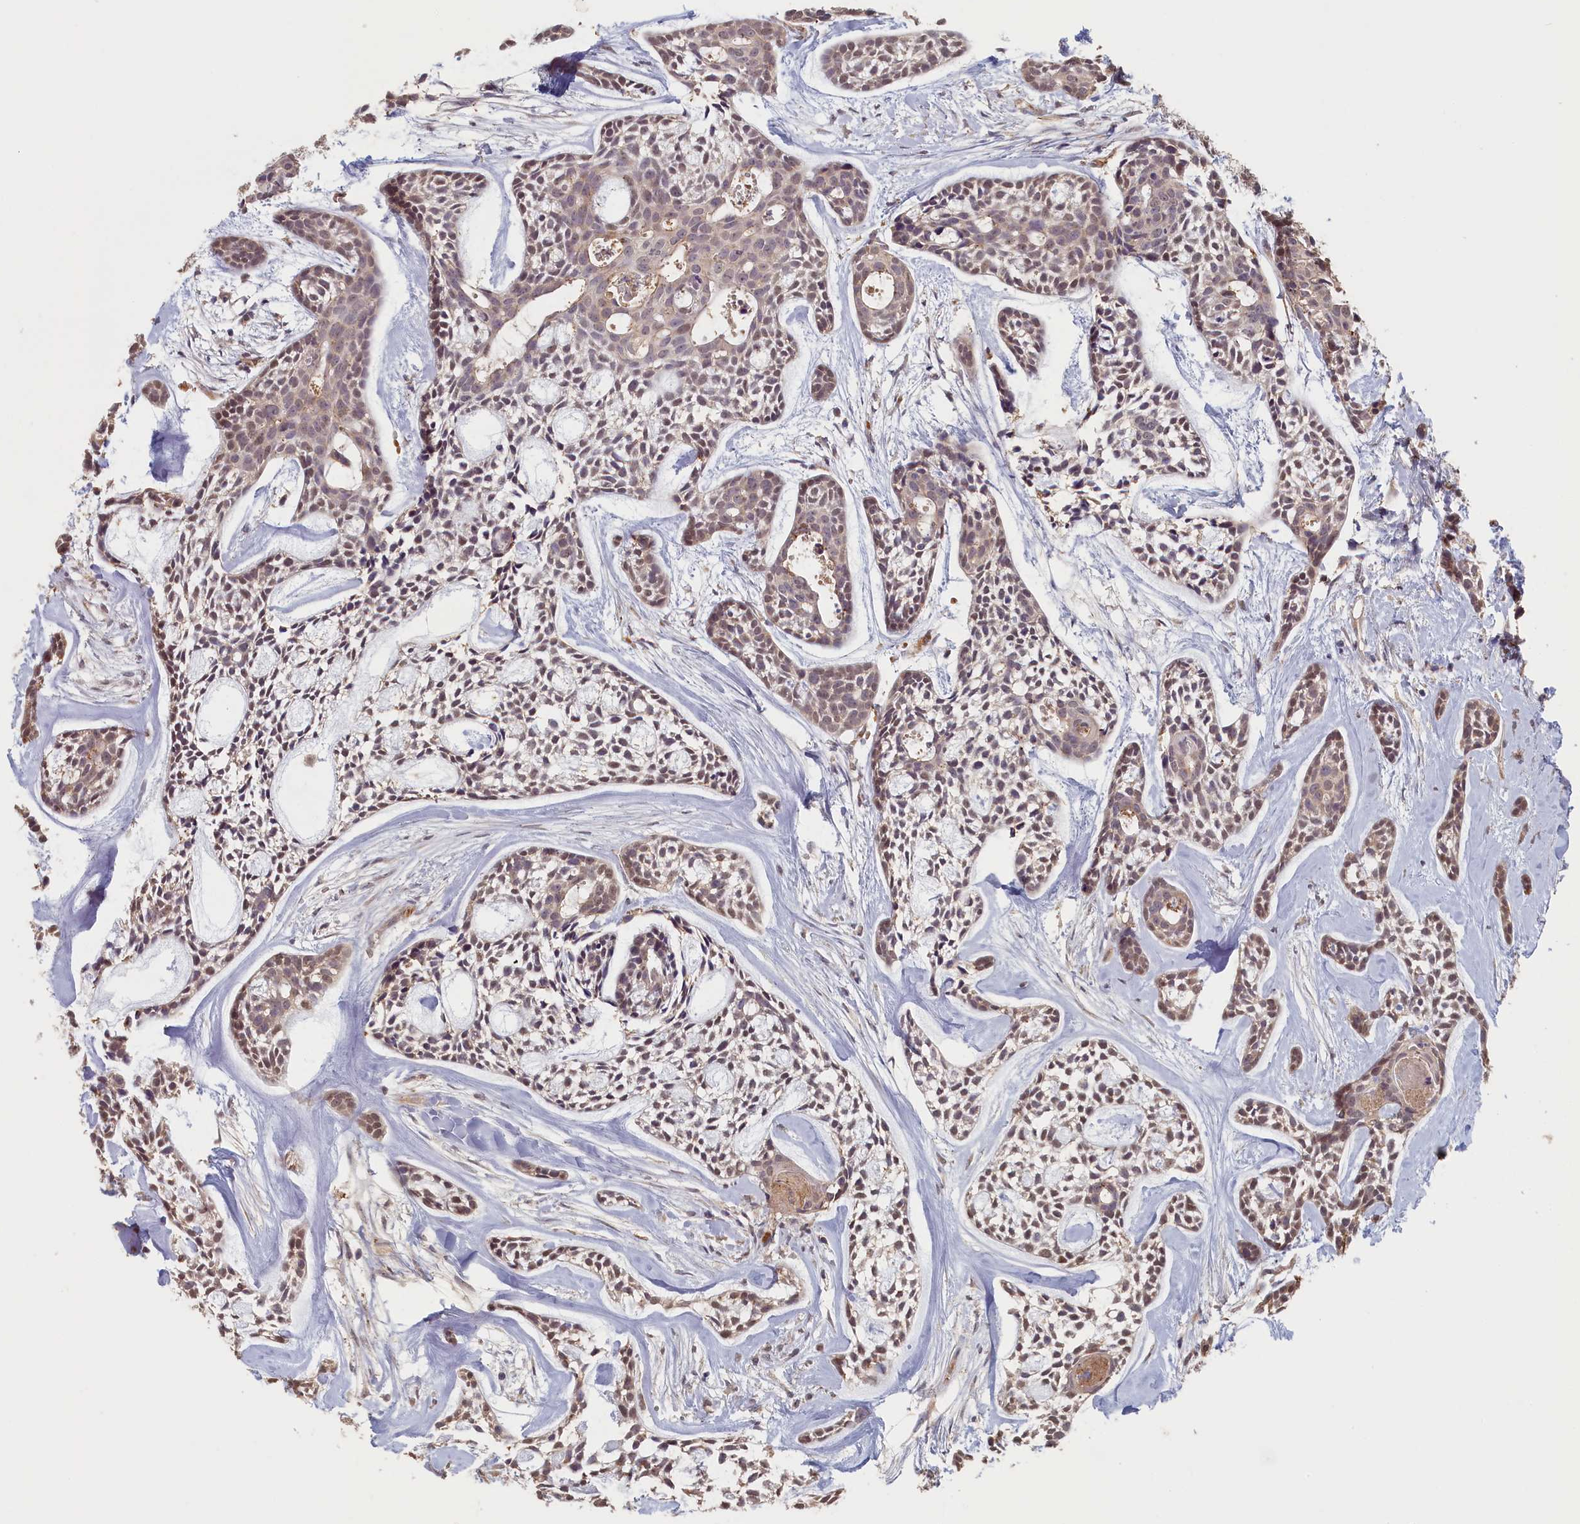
{"staining": {"intensity": "weak", "quantity": "25%-75%", "location": "cytoplasmic/membranous,nuclear"}, "tissue": "head and neck cancer", "cell_type": "Tumor cells", "image_type": "cancer", "snomed": [{"axis": "morphology", "description": "Adenocarcinoma, NOS"}, {"axis": "topography", "description": "Subcutis"}, {"axis": "topography", "description": "Head-Neck"}], "caption": "Human head and neck cancer (adenocarcinoma) stained with a brown dye displays weak cytoplasmic/membranous and nuclear positive positivity in approximately 25%-75% of tumor cells.", "gene": "STX16", "patient": {"sex": "female", "age": 73}}